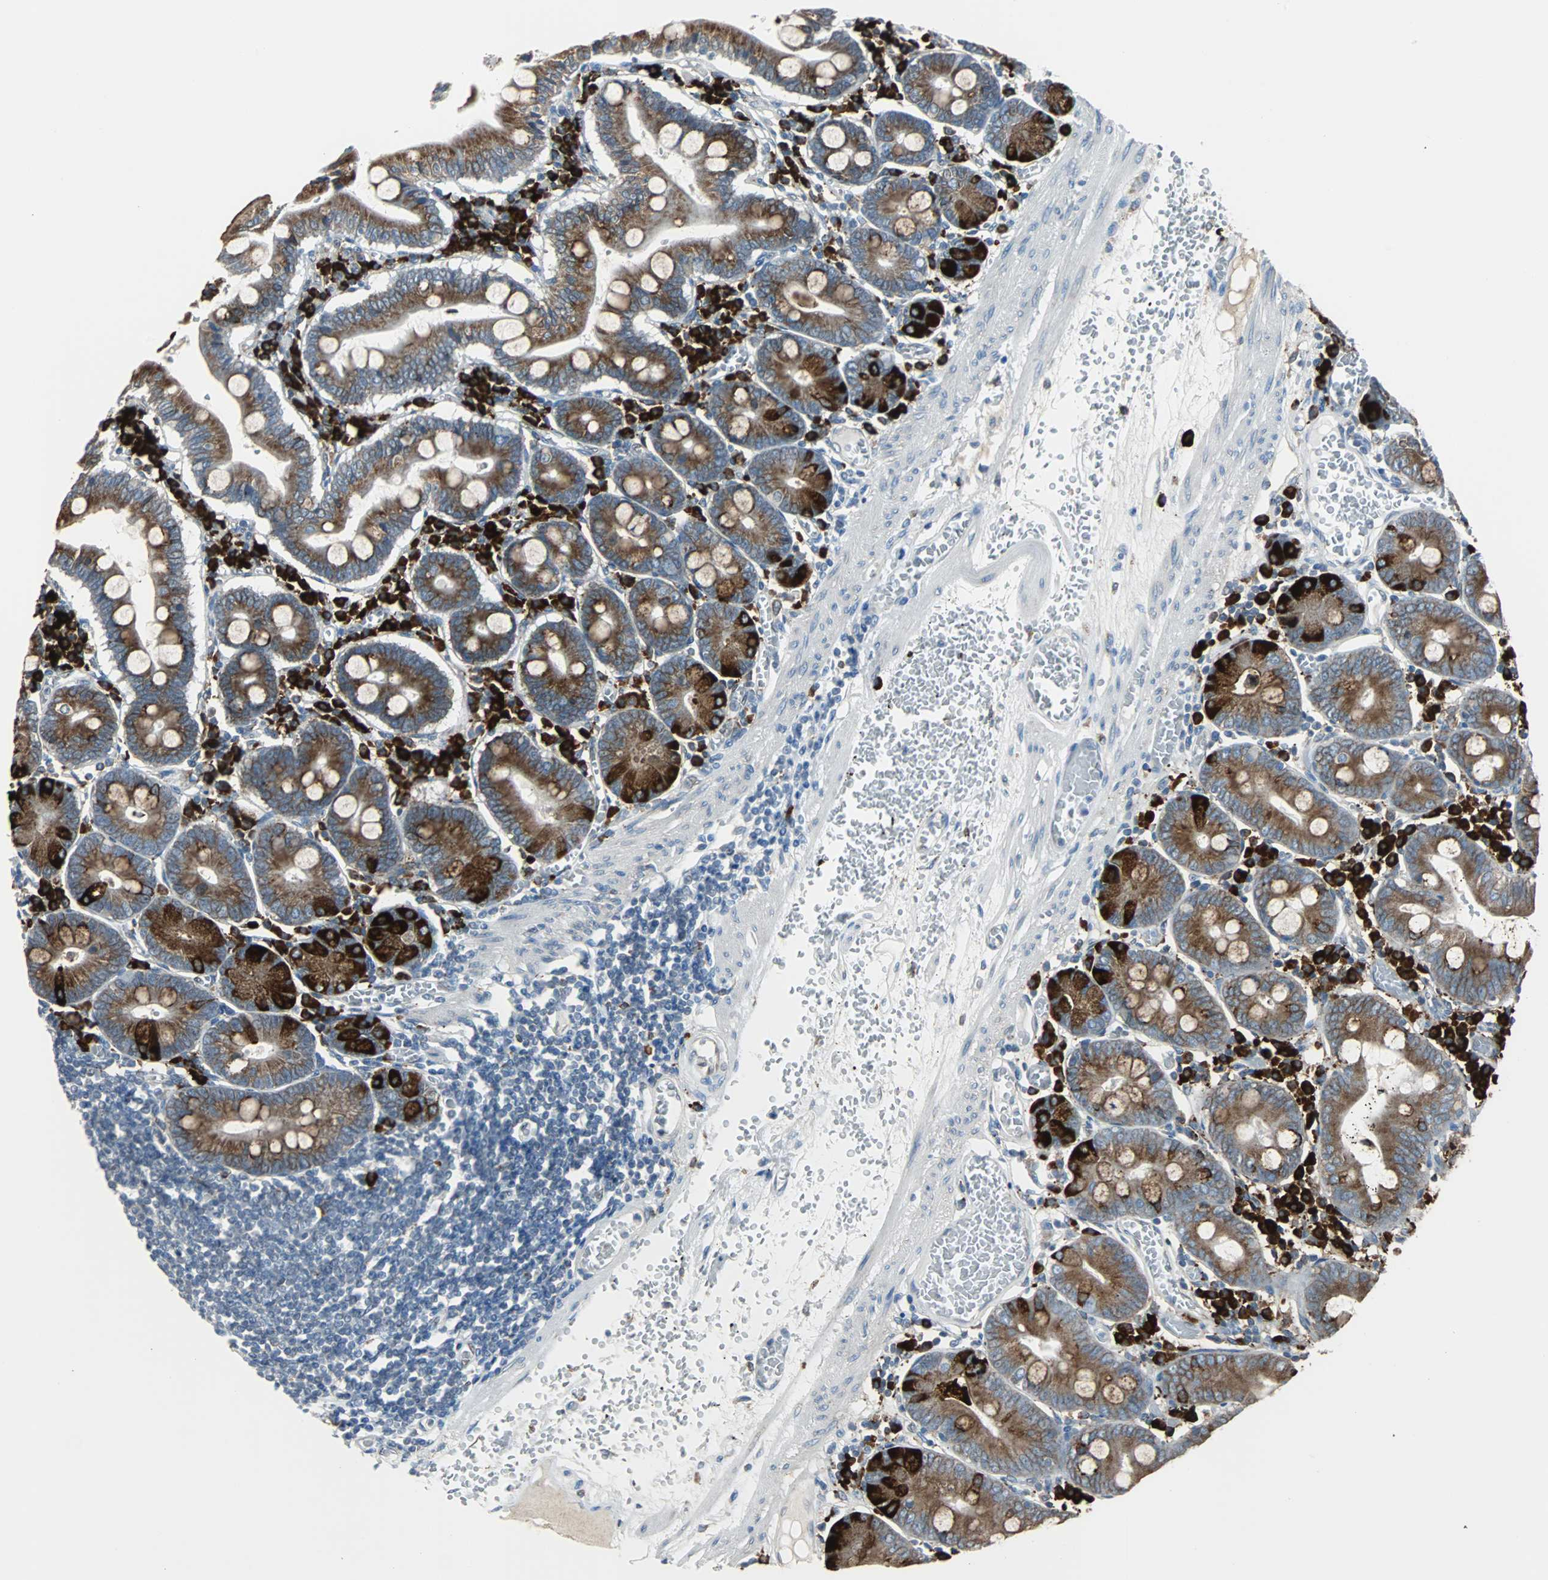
{"staining": {"intensity": "strong", "quantity": ">75%", "location": "cytoplasmic/membranous"}, "tissue": "small intestine", "cell_type": "Glandular cells", "image_type": "normal", "snomed": [{"axis": "morphology", "description": "Normal tissue, NOS"}, {"axis": "topography", "description": "Small intestine"}], "caption": "Small intestine stained with DAB (3,3'-diaminobenzidine) immunohistochemistry demonstrates high levels of strong cytoplasmic/membranous positivity in about >75% of glandular cells.", "gene": "PDIA4", "patient": {"sex": "male", "age": 71}}